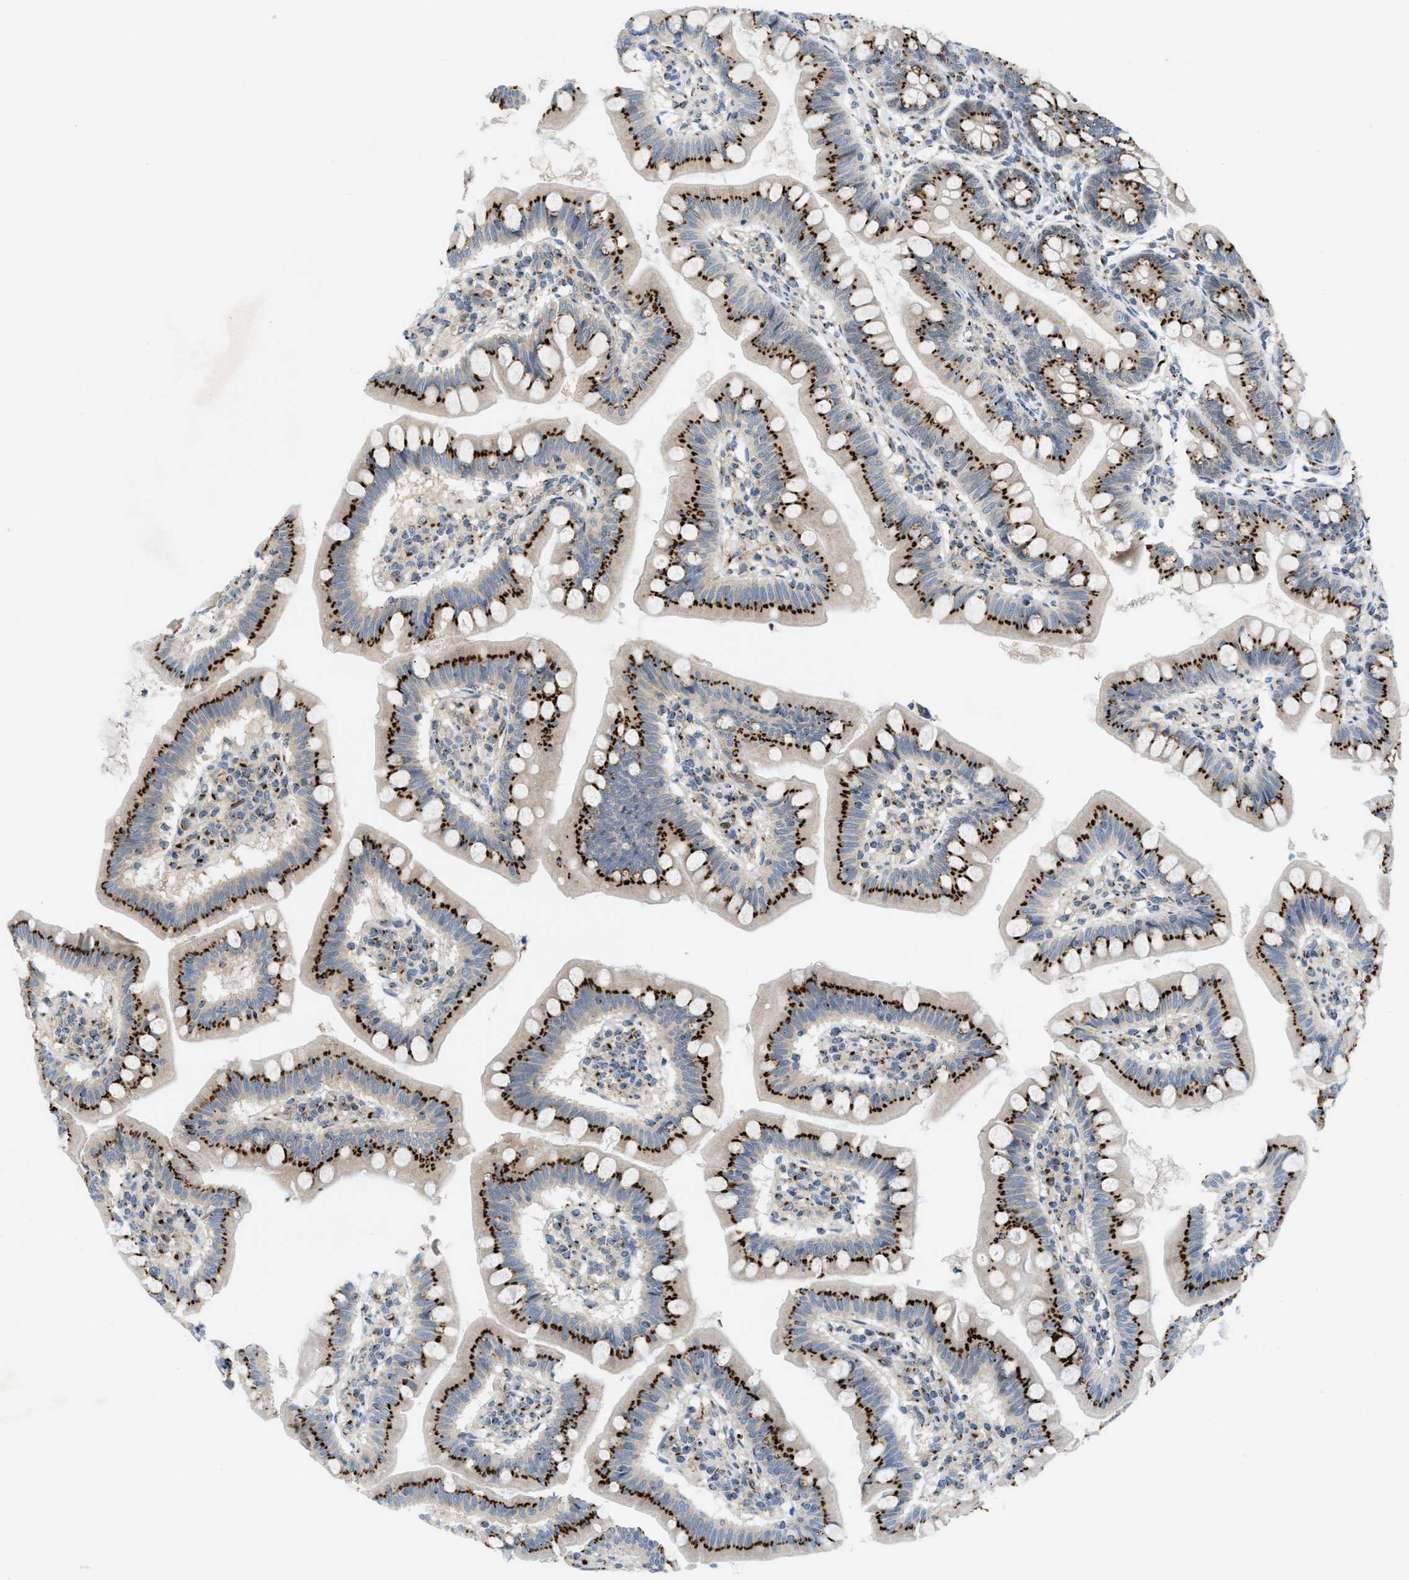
{"staining": {"intensity": "strong", "quantity": ">75%", "location": "cytoplasmic/membranous"}, "tissue": "small intestine", "cell_type": "Glandular cells", "image_type": "normal", "snomed": [{"axis": "morphology", "description": "Normal tissue, NOS"}, {"axis": "topography", "description": "Small intestine"}], "caption": "IHC (DAB (3,3'-diaminobenzidine)) staining of unremarkable small intestine shows strong cytoplasmic/membranous protein expression in approximately >75% of glandular cells. (IHC, brightfield microscopy, high magnification).", "gene": "SLC38A10", "patient": {"sex": "male", "age": 7}}